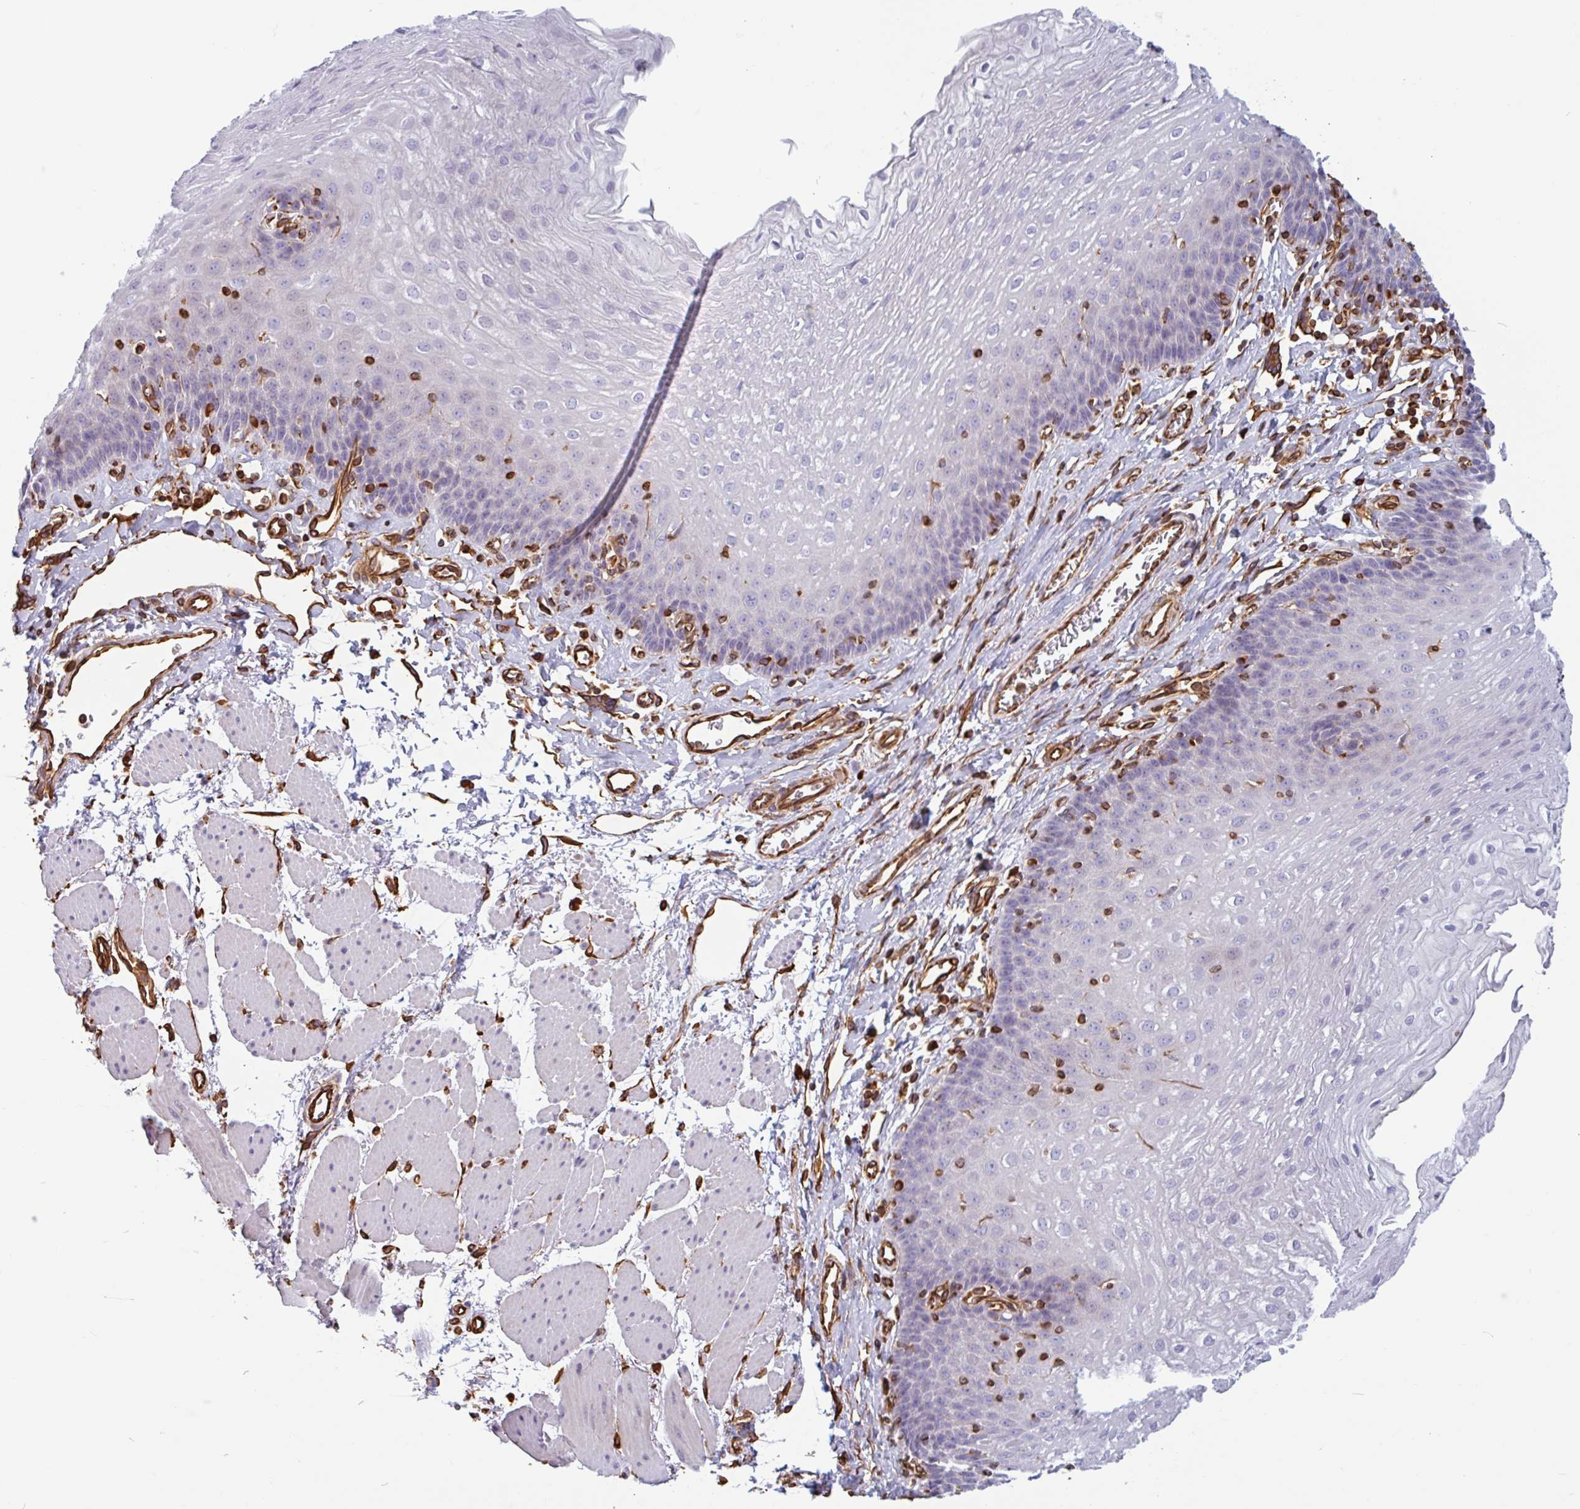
{"staining": {"intensity": "negative", "quantity": "none", "location": "none"}, "tissue": "esophagus", "cell_type": "Squamous epithelial cells", "image_type": "normal", "snomed": [{"axis": "morphology", "description": "Normal tissue, NOS"}, {"axis": "topography", "description": "Esophagus"}], "caption": "Image shows no significant protein positivity in squamous epithelial cells of benign esophagus.", "gene": "PPFIA1", "patient": {"sex": "female", "age": 81}}